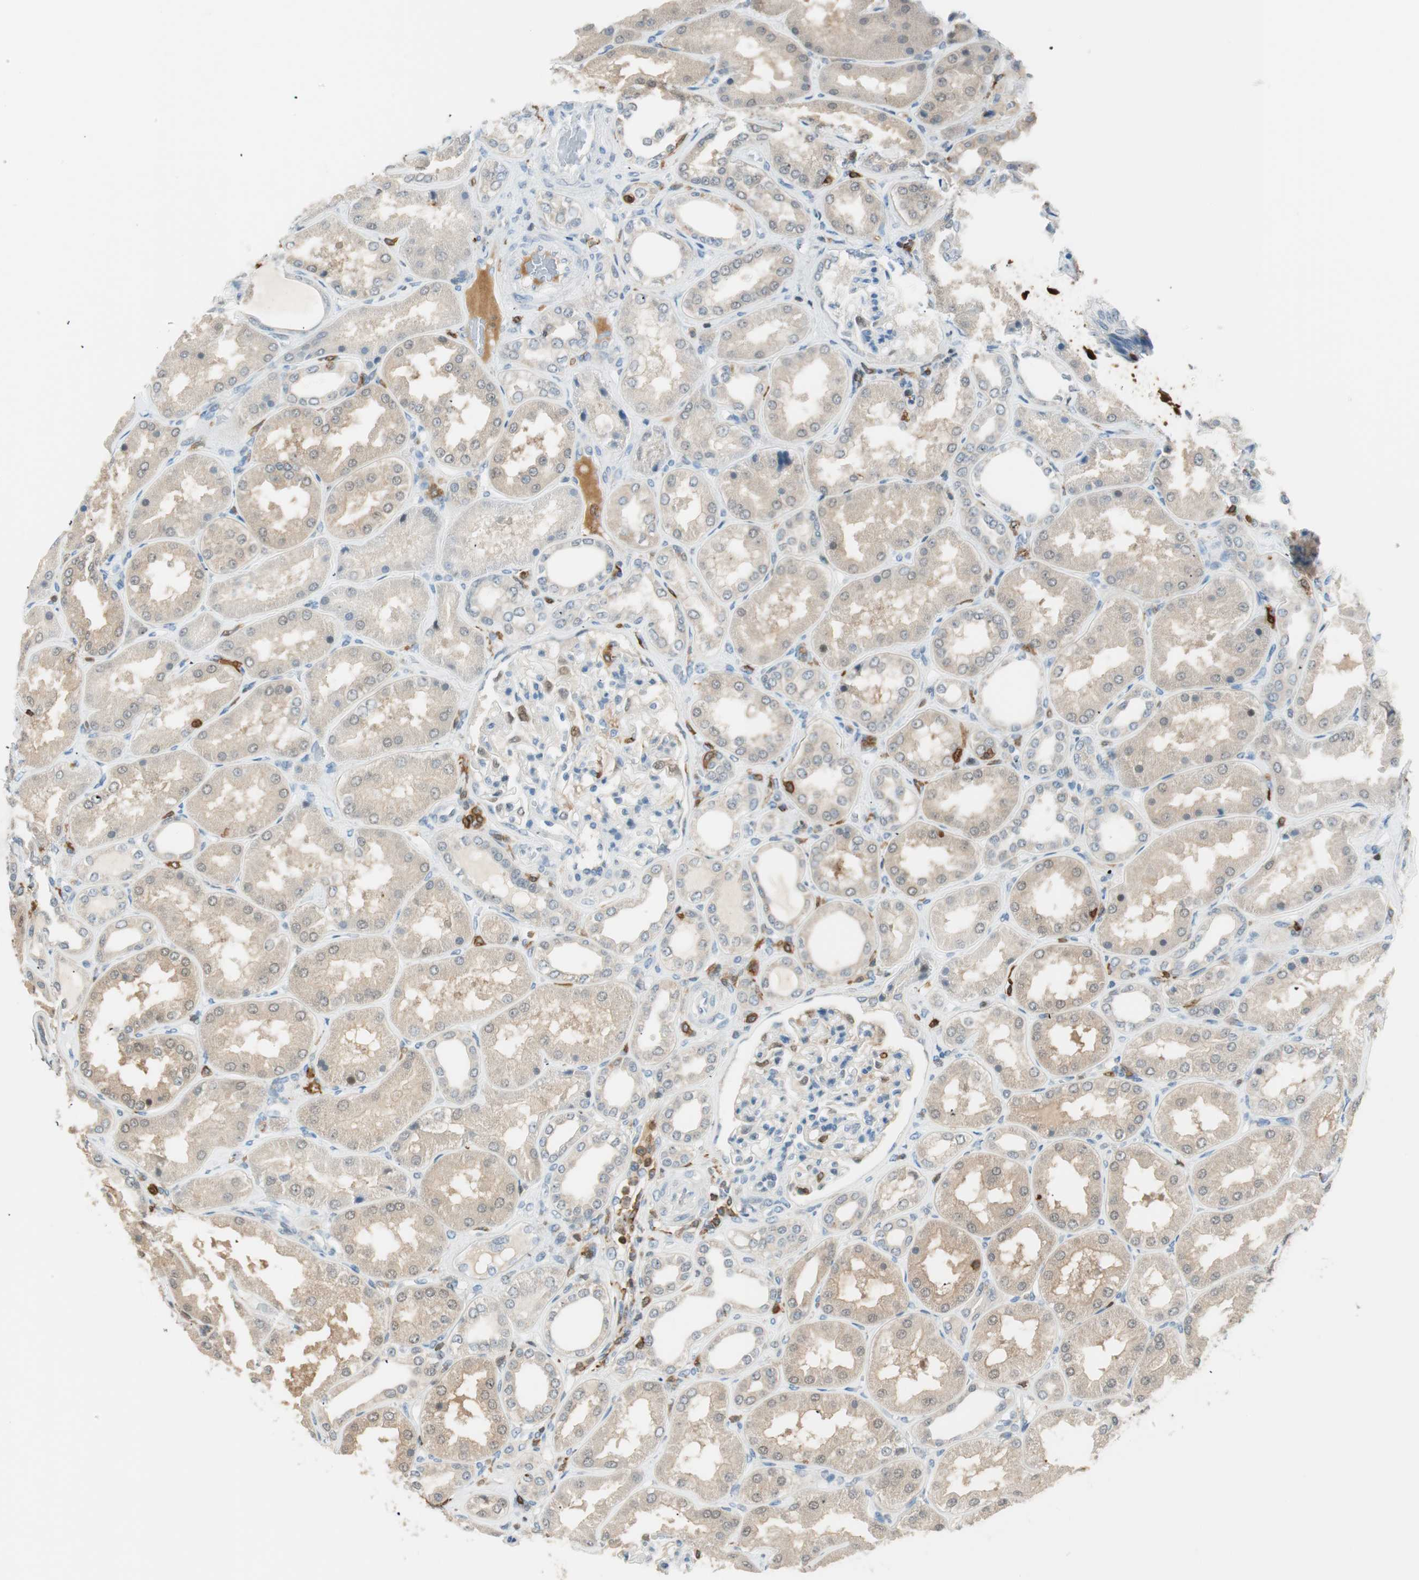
{"staining": {"intensity": "moderate", "quantity": "25%-75%", "location": "cytoplasmic/membranous"}, "tissue": "kidney", "cell_type": "Cells in glomeruli", "image_type": "normal", "snomed": [{"axis": "morphology", "description": "Normal tissue, NOS"}, {"axis": "topography", "description": "Kidney"}], "caption": "This image shows immunohistochemistry staining of unremarkable kidney, with medium moderate cytoplasmic/membranous staining in about 25%-75% of cells in glomeruli.", "gene": "HPGD", "patient": {"sex": "female", "age": 56}}